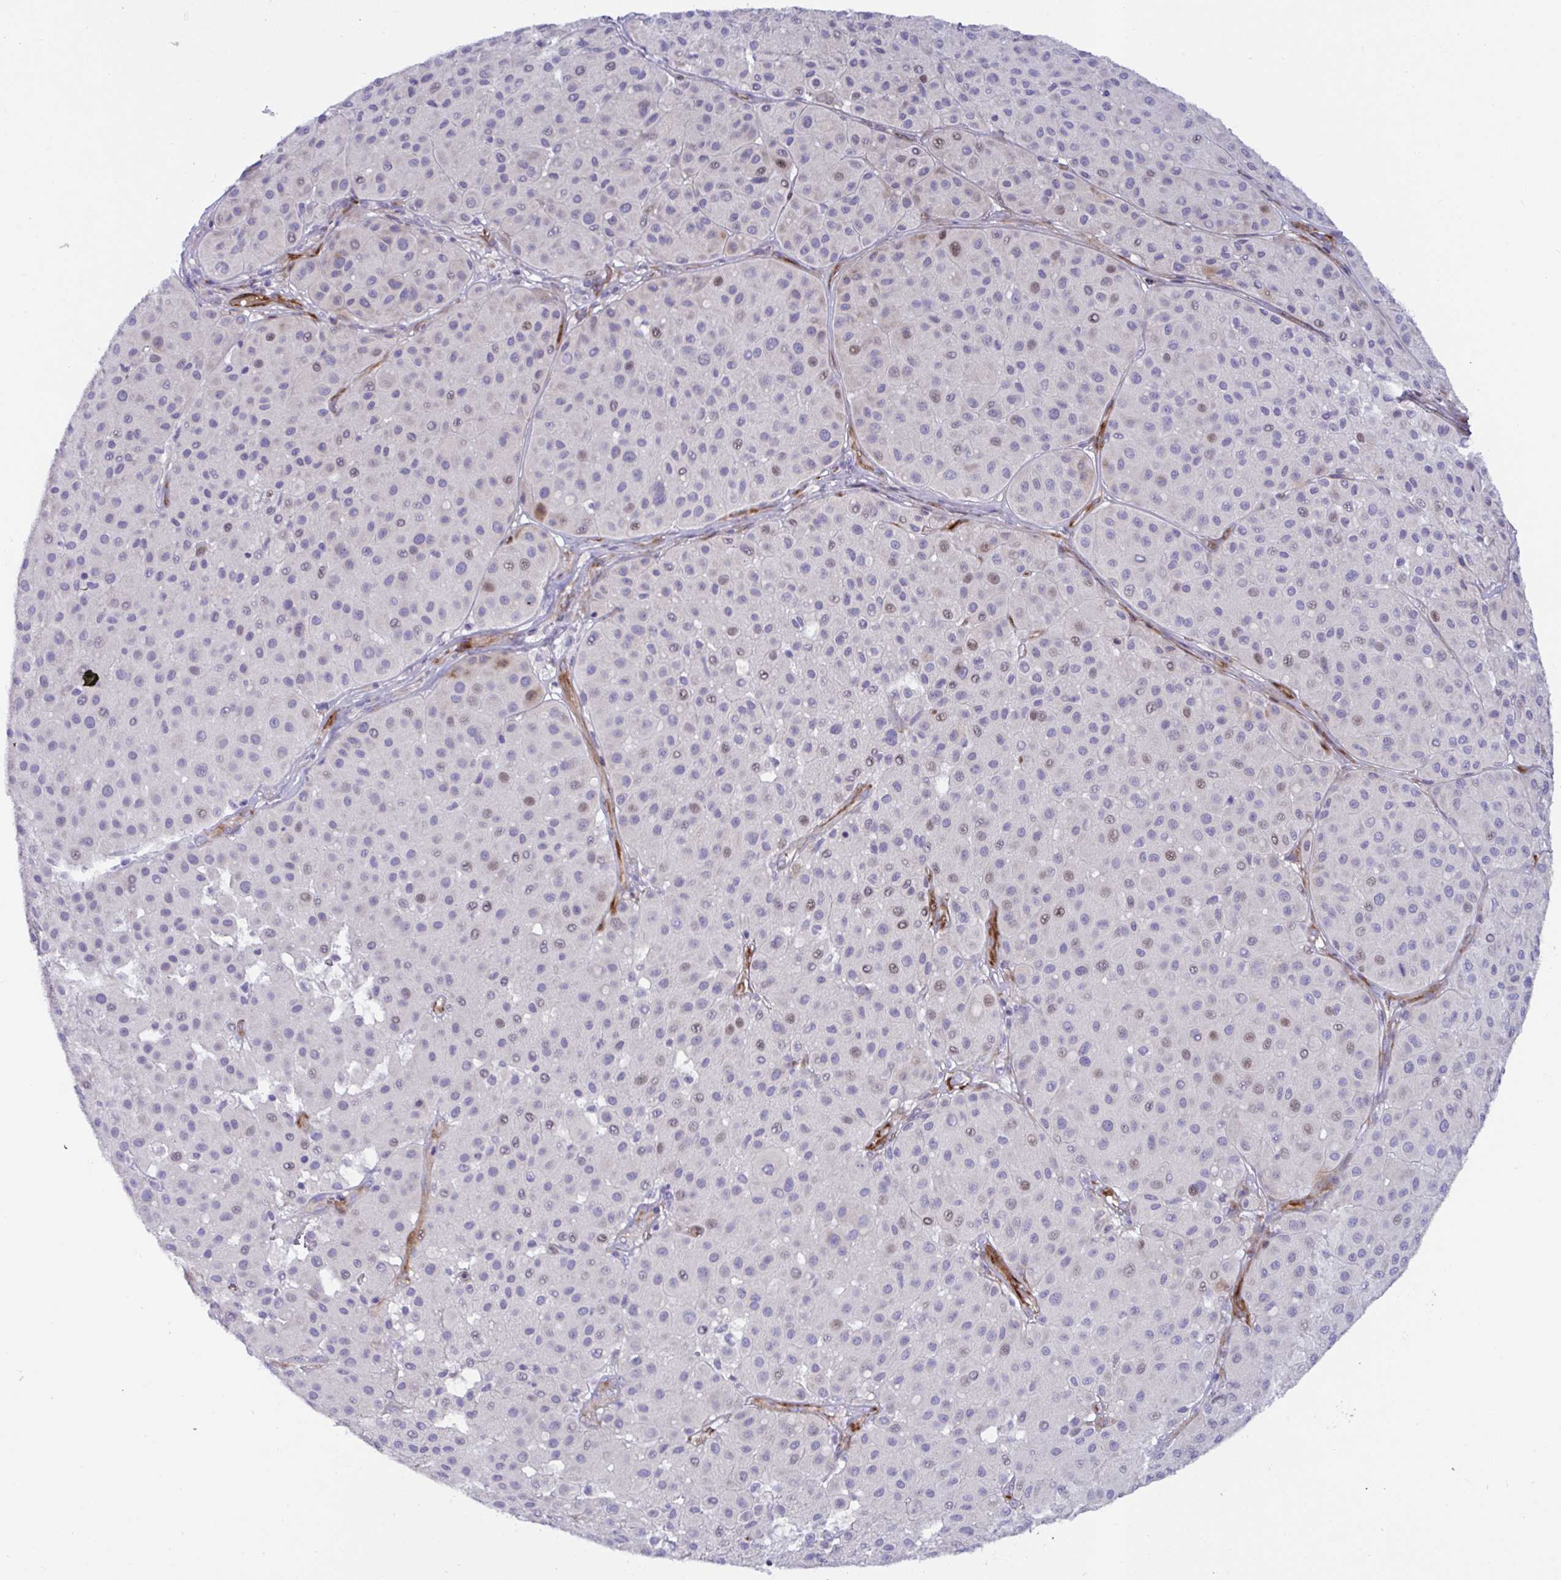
{"staining": {"intensity": "weak", "quantity": "<25%", "location": "nuclear"}, "tissue": "melanoma", "cell_type": "Tumor cells", "image_type": "cancer", "snomed": [{"axis": "morphology", "description": "Malignant melanoma, Metastatic site"}, {"axis": "topography", "description": "Smooth muscle"}], "caption": "This micrograph is of melanoma stained with immunohistochemistry to label a protein in brown with the nuclei are counter-stained blue. There is no staining in tumor cells.", "gene": "ZNF713", "patient": {"sex": "male", "age": 41}}